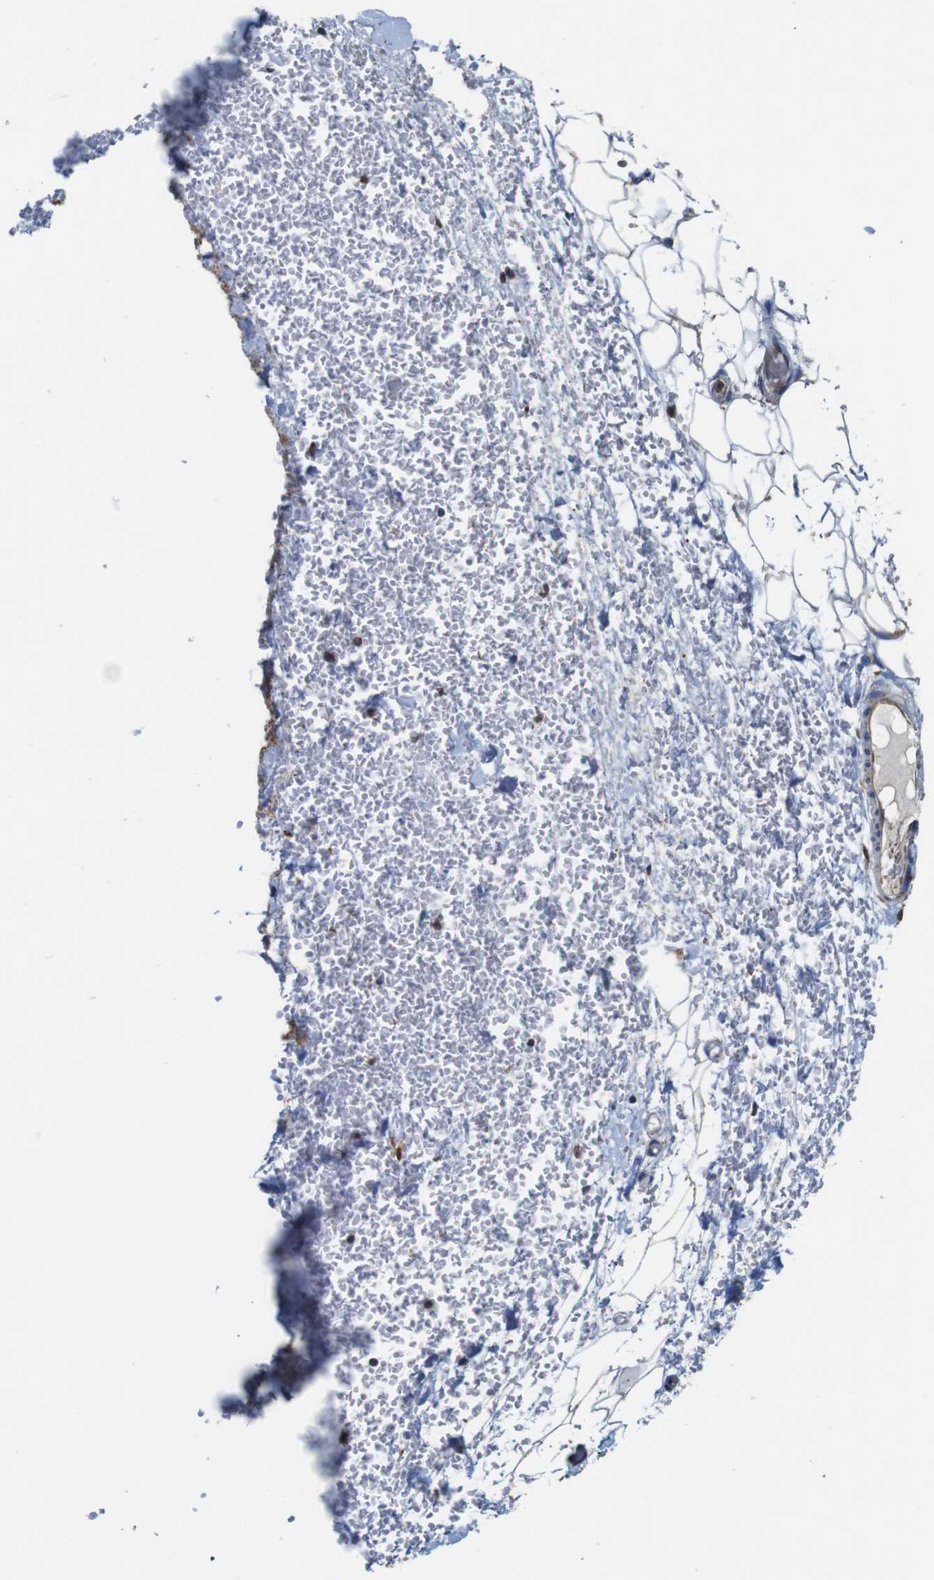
{"staining": {"intensity": "moderate", "quantity": ">75%", "location": "cytoplasmic/membranous"}, "tissue": "adipose tissue", "cell_type": "Adipocytes", "image_type": "normal", "snomed": [{"axis": "morphology", "description": "Normal tissue, NOS"}, {"axis": "morphology", "description": "Adenocarcinoma, NOS"}, {"axis": "topography", "description": "Esophagus"}], "caption": "An IHC micrograph of benign tissue is shown. Protein staining in brown shows moderate cytoplasmic/membranous positivity in adipose tissue within adipocytes.", "gene": "UGGT1", "patient": {"sex": "male", "age": 62}}